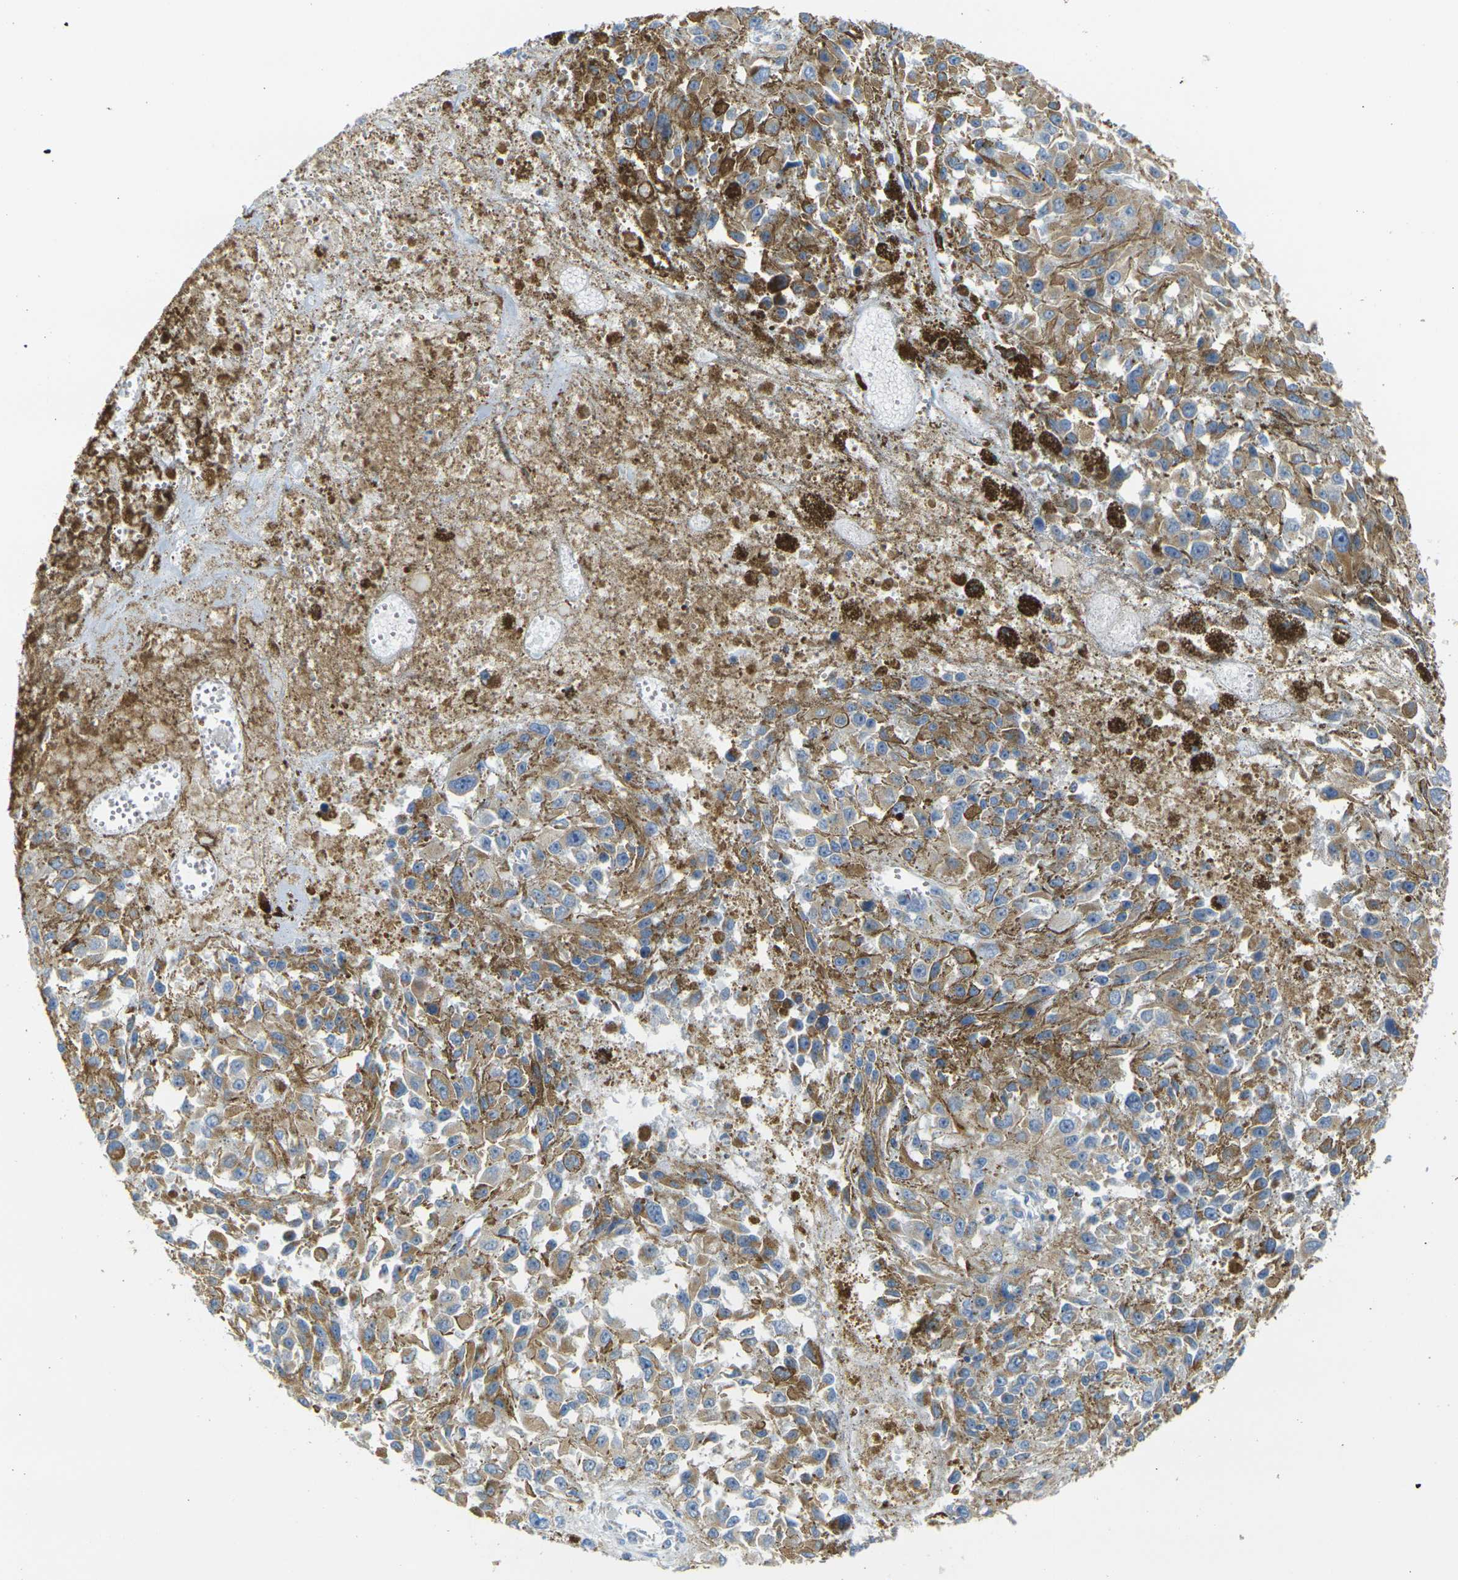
{"staining": {"intensity": "moderate", "quantity": ">75%", "location": "cytoplasmic/membranous"}, "tissue": "melanoma", "cell_type": "Tumor cells", "image_type": "cancer", "snomed": [{"axis": "morphology", "description": "Malignant melanoma, Metastatic site"}, {"axis": "topography", "description": "Lymph node"}], "caption": "Malignant melanoma (metastatic site) was stained to show a protein in brown. There is medium levels of moderate cytoplasmic/membranous staining in approximately >75% of tumor cells.", "gene": "PARD6B", "patient": {"sex": "male", "age": 59}}